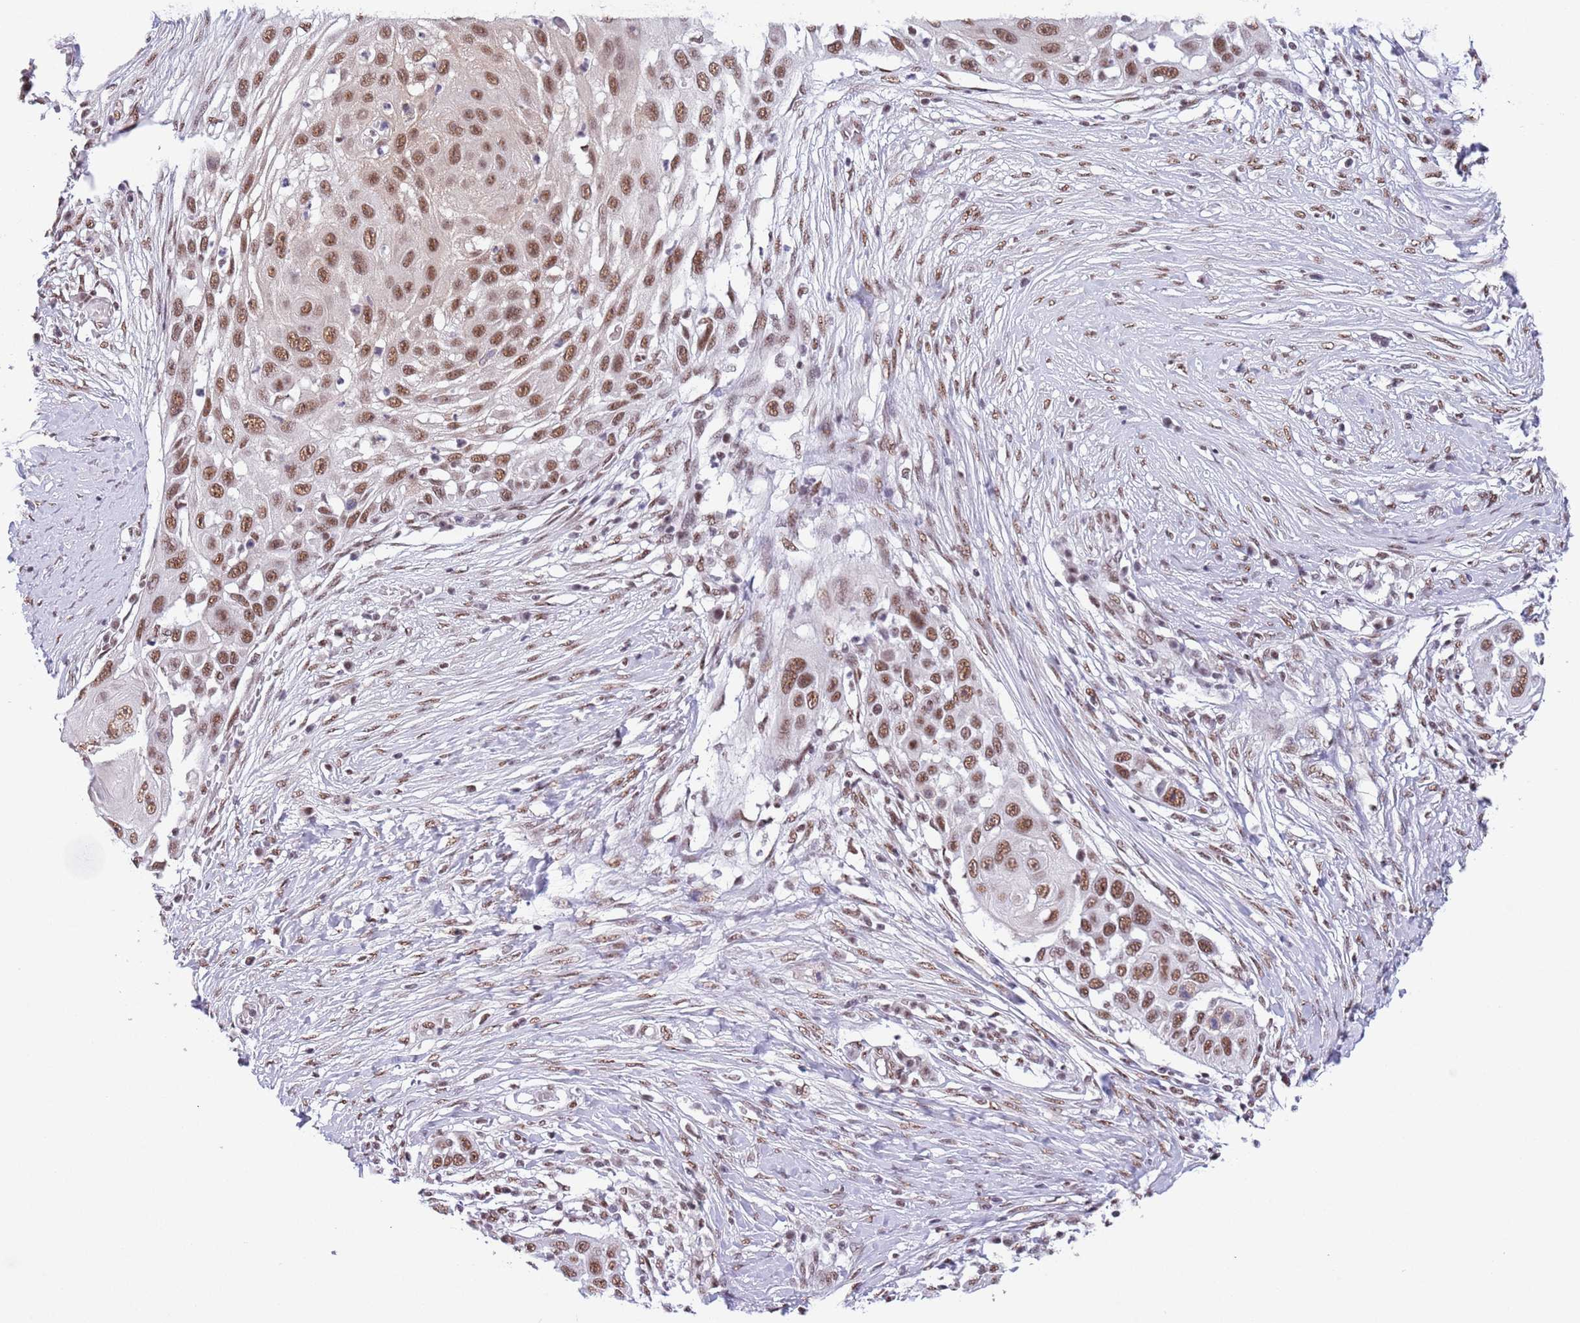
{"staining": {"intensity": "moderate", "quantity": ">75%", "location": "nuclear"}, "tissue": "skin cancer", "cell_type": "Tumor cells", "image_type": "cancer", "snomed": [{"axis": "morphology", "description": "Squamous cell carcinoma, NOS"}, {"axis": "topography", "description": "Skin"}], "caption": "The image exhibits immunohistochemical staining of skin cancer. There is moderate nuclear expression is appreciated in about >75% of tumor cells.", "gene": "SF3A2", "patient": {"sex": "female", "age": 44}}